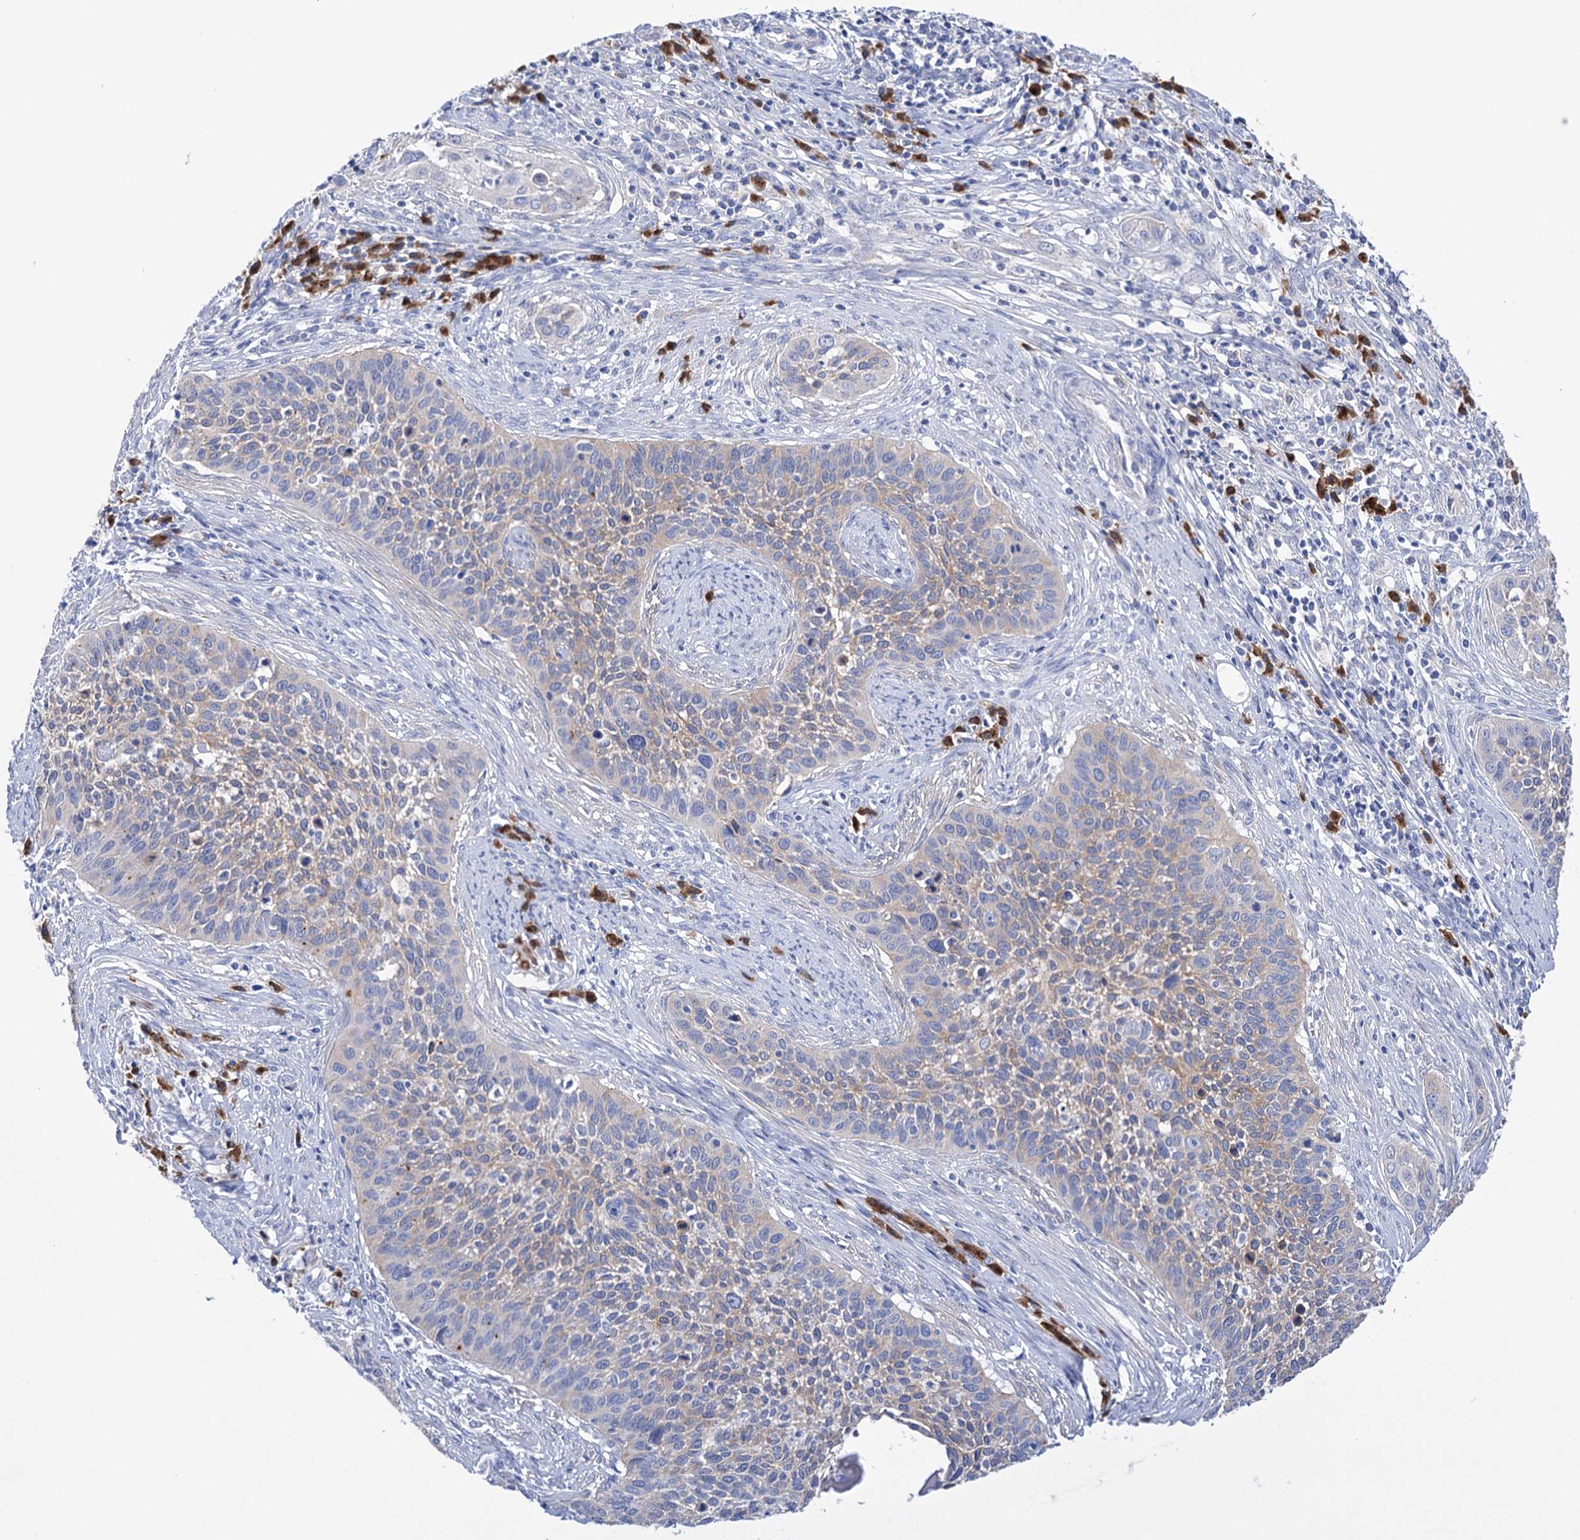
{"staining": {"intensity": "moderate", "quantity": "<25%", "location": "cytoplasmic/membranous"}, "tissue": "cervical cancer", "cell_type": "Tumor cells", "image_type": "cancer", "snomed": [{"axis": "morphology", "description": "Squamous cell carcinoma, NOS"}, {"axis": "topography", "description": "Cervix"}], "caption": "Immunohistochemistry micrograph of neoplastic tissue: human cervical cancer (squamous cell carcinoma) stained using immunohistochemistry (IHC) exhibits low levels of moderate protein expression localized specifically in the cytoplasmic/membranous of tumor cells, appearing as a cytoplasmic/membranous brown color.", "gene": "BBS4", "patient": {"sex": "female", "age": 34}}